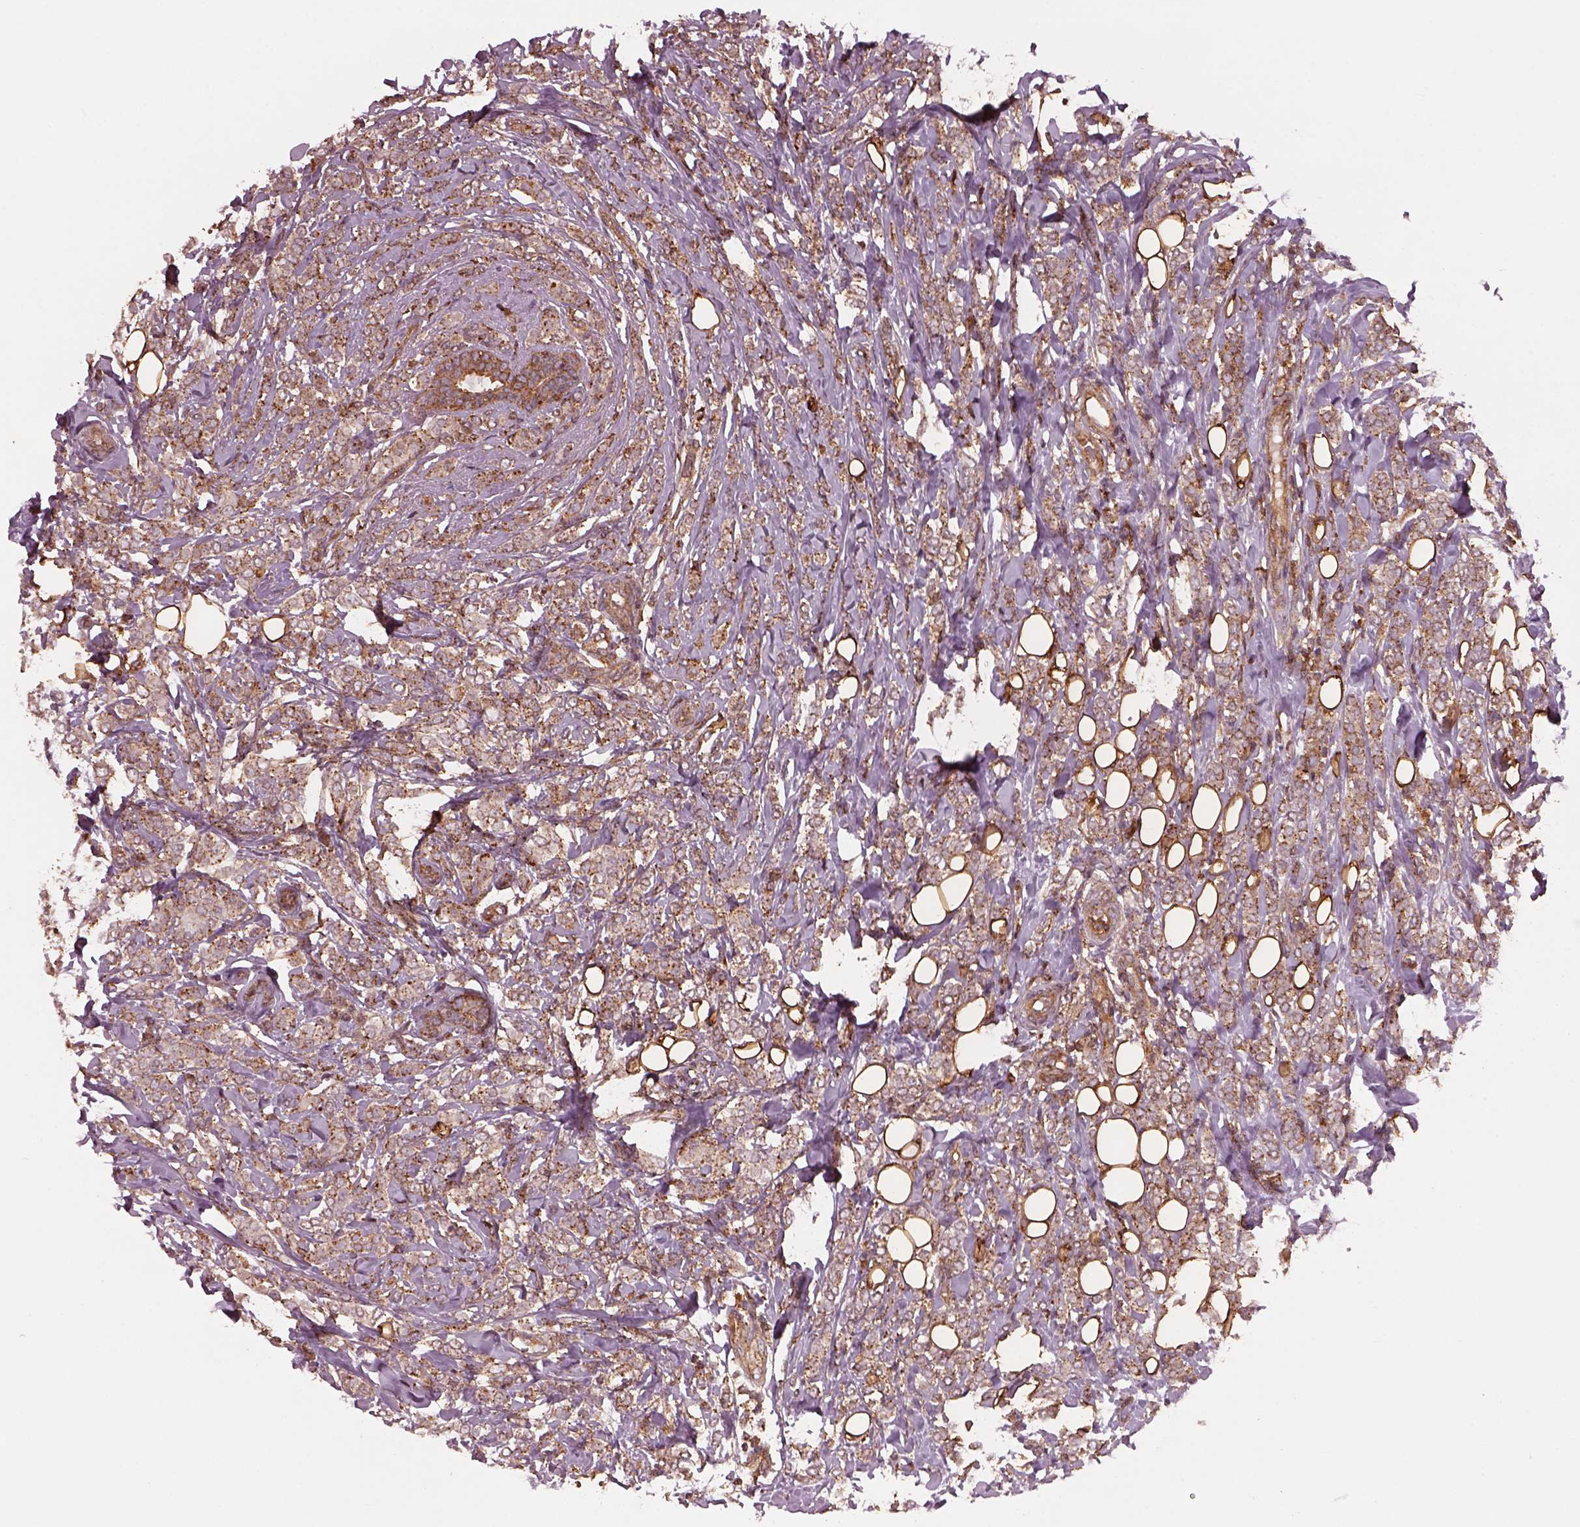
{"staining": {"intensity": "moderate", "quantity": "25%-75%", "location": "cytoplasmic/membranous"}, "tissue": "breast cancer", "cell_type": "Tumor cells", "image_type": "cancer", "snomed": [{"axis": "morphology", "description": "Lobular carcinoma"}, {"axis": "topography", "description": "Breast"}], "caption": "Immunohistochemical staining of breast lobular carcinoma demonstrates medium levels of moderate cytoplasmic/membranous protein expression in approximately 25%-75% of tumor cells. (DAB (3,3'-diaminobenzidine) IHC with brightfield microscopy, high magnification).", "gene": "WASHC2A", "patient": {"sex": "female", "age": 49}}